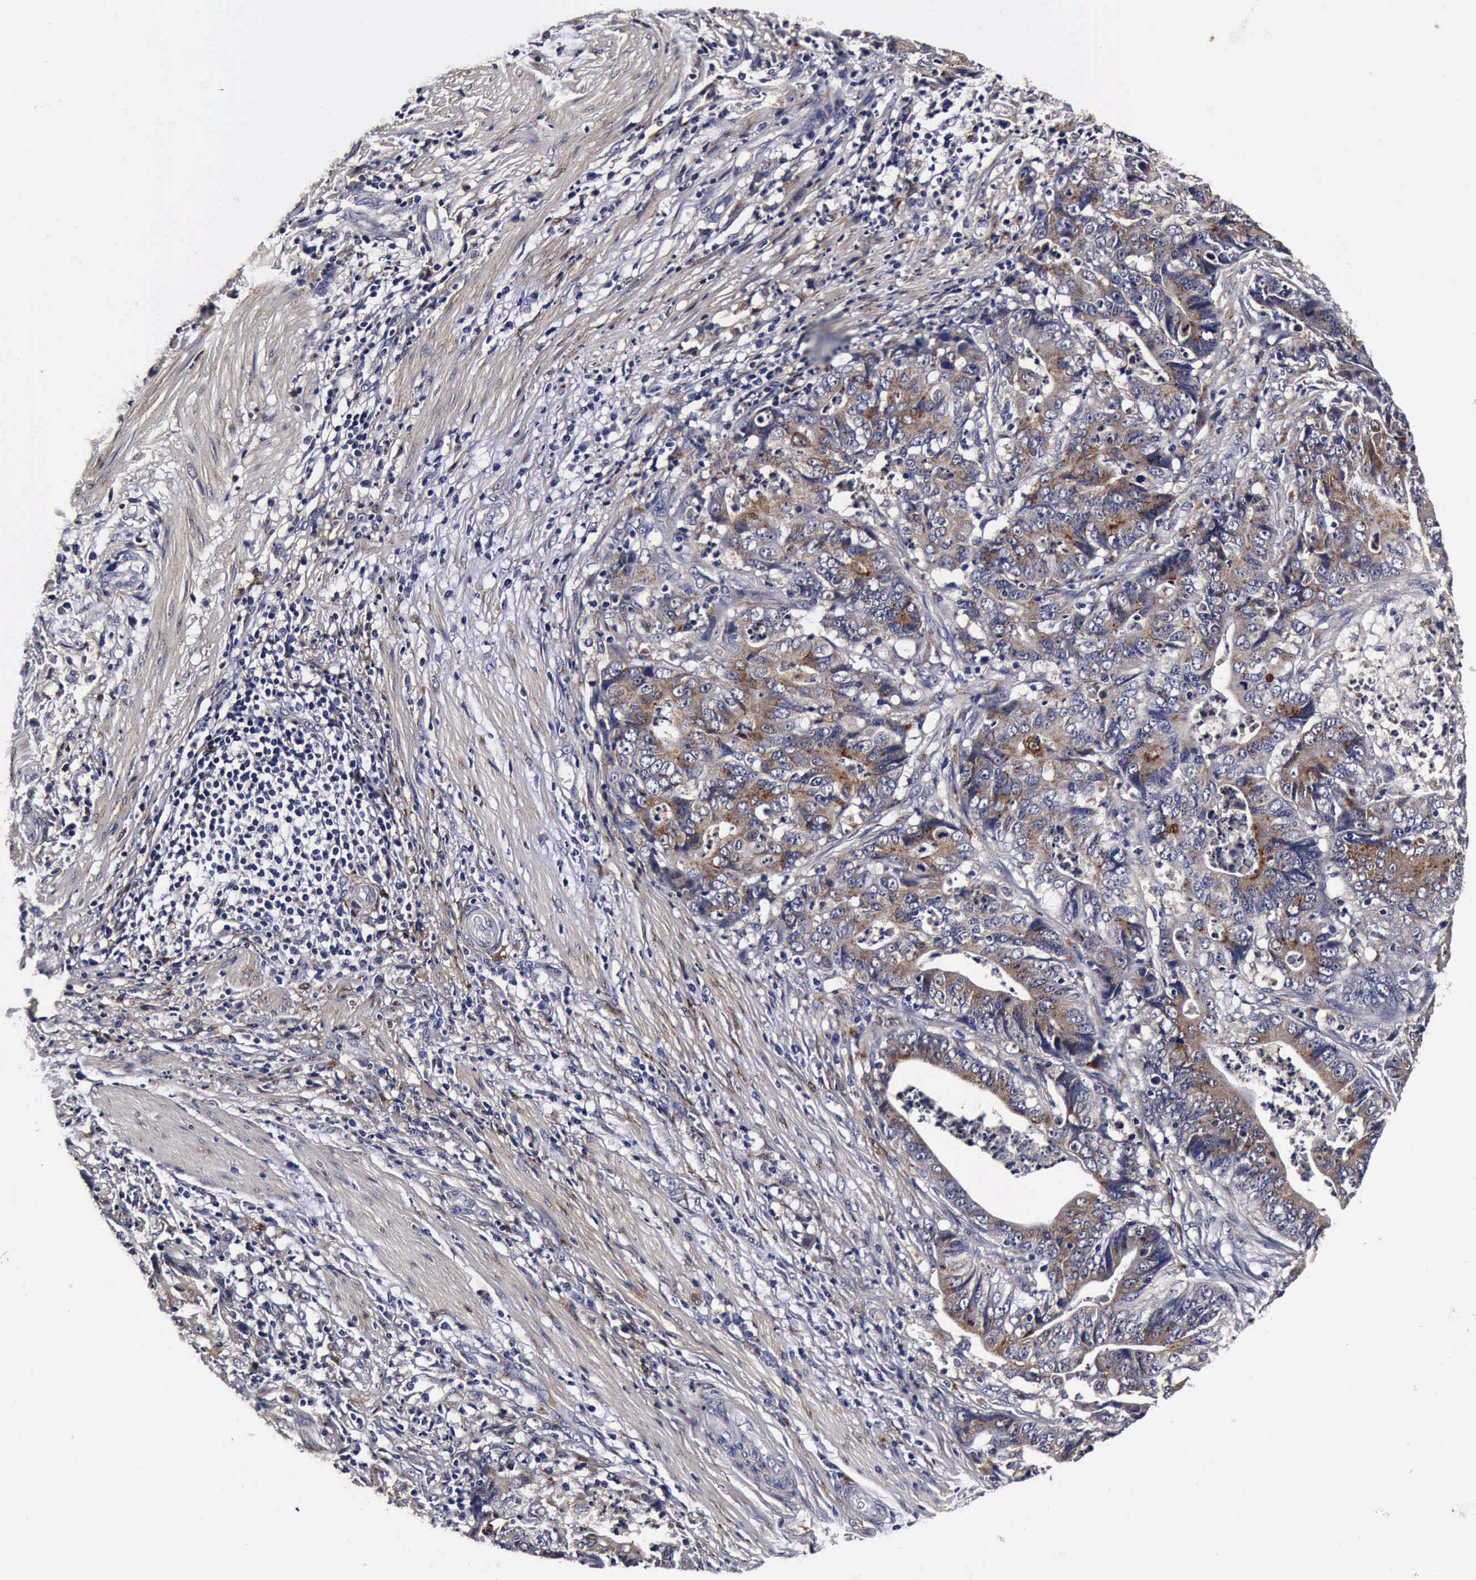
{"staining": {"intensity": "moderate", "quantity": "25%-75%", "location": "cytoplasmic/membranous"}, "tissue": "stomach cancer", "cell_type": "Tumor cells", "image_type": "cancer", "snomed": [{"axis": "morphology", "description": "Adenocarcinoma, NOS"}, {"axis": "topography", "description": "Stomach, lower"}], "caption": "Moderate cytoplasmic/membranous expression is present in about 25%-75% of tumor cells in adenocarcinoma (stomach). Ihc stains the protein in brown and the nuclei are stained blue.", "gene": "CST3", "patient": {"sex": "female", "age": 86}}